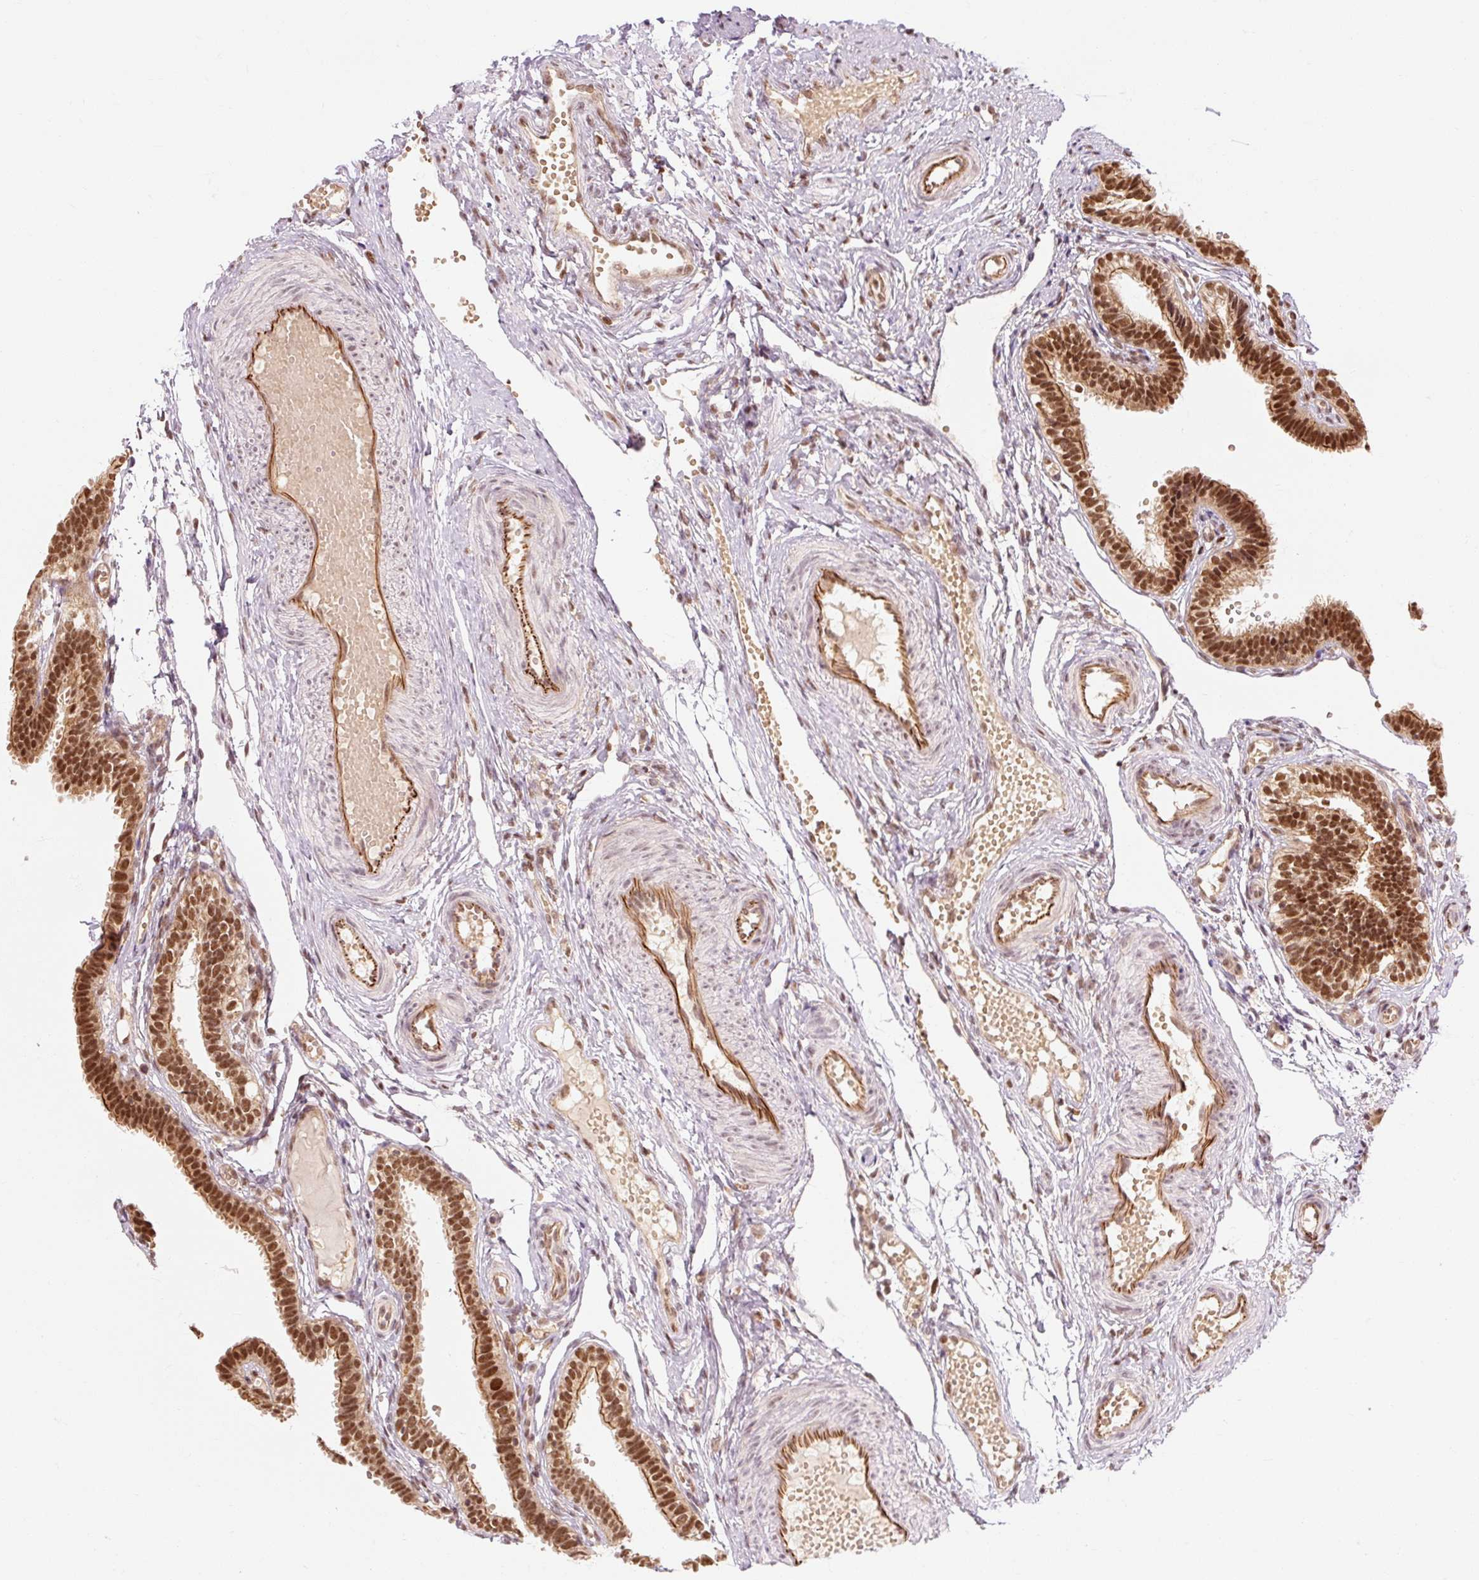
{"staining": {"intensity": "strong", "quantity": ">75%", "location": "cytoplasmic/membranous,nuclear"}, "tissue": "fallopian tube", "cell_type": "Glandular cells", "image_type": "normal", "snomed": [{"axis": "morphology", "description": "Normal tissue, NOS"}, {"axis": "topography", "description": "Fallopian tube"}], "caption": "Normal fallopian tube was stained to show a protein in brown. There is high levels of strong cytoplasmic/membranous,nuclear positivity in about >75% of glandular cells.", "gene": "CSTF1", "patient": {"sex": "female", "age": 37}}